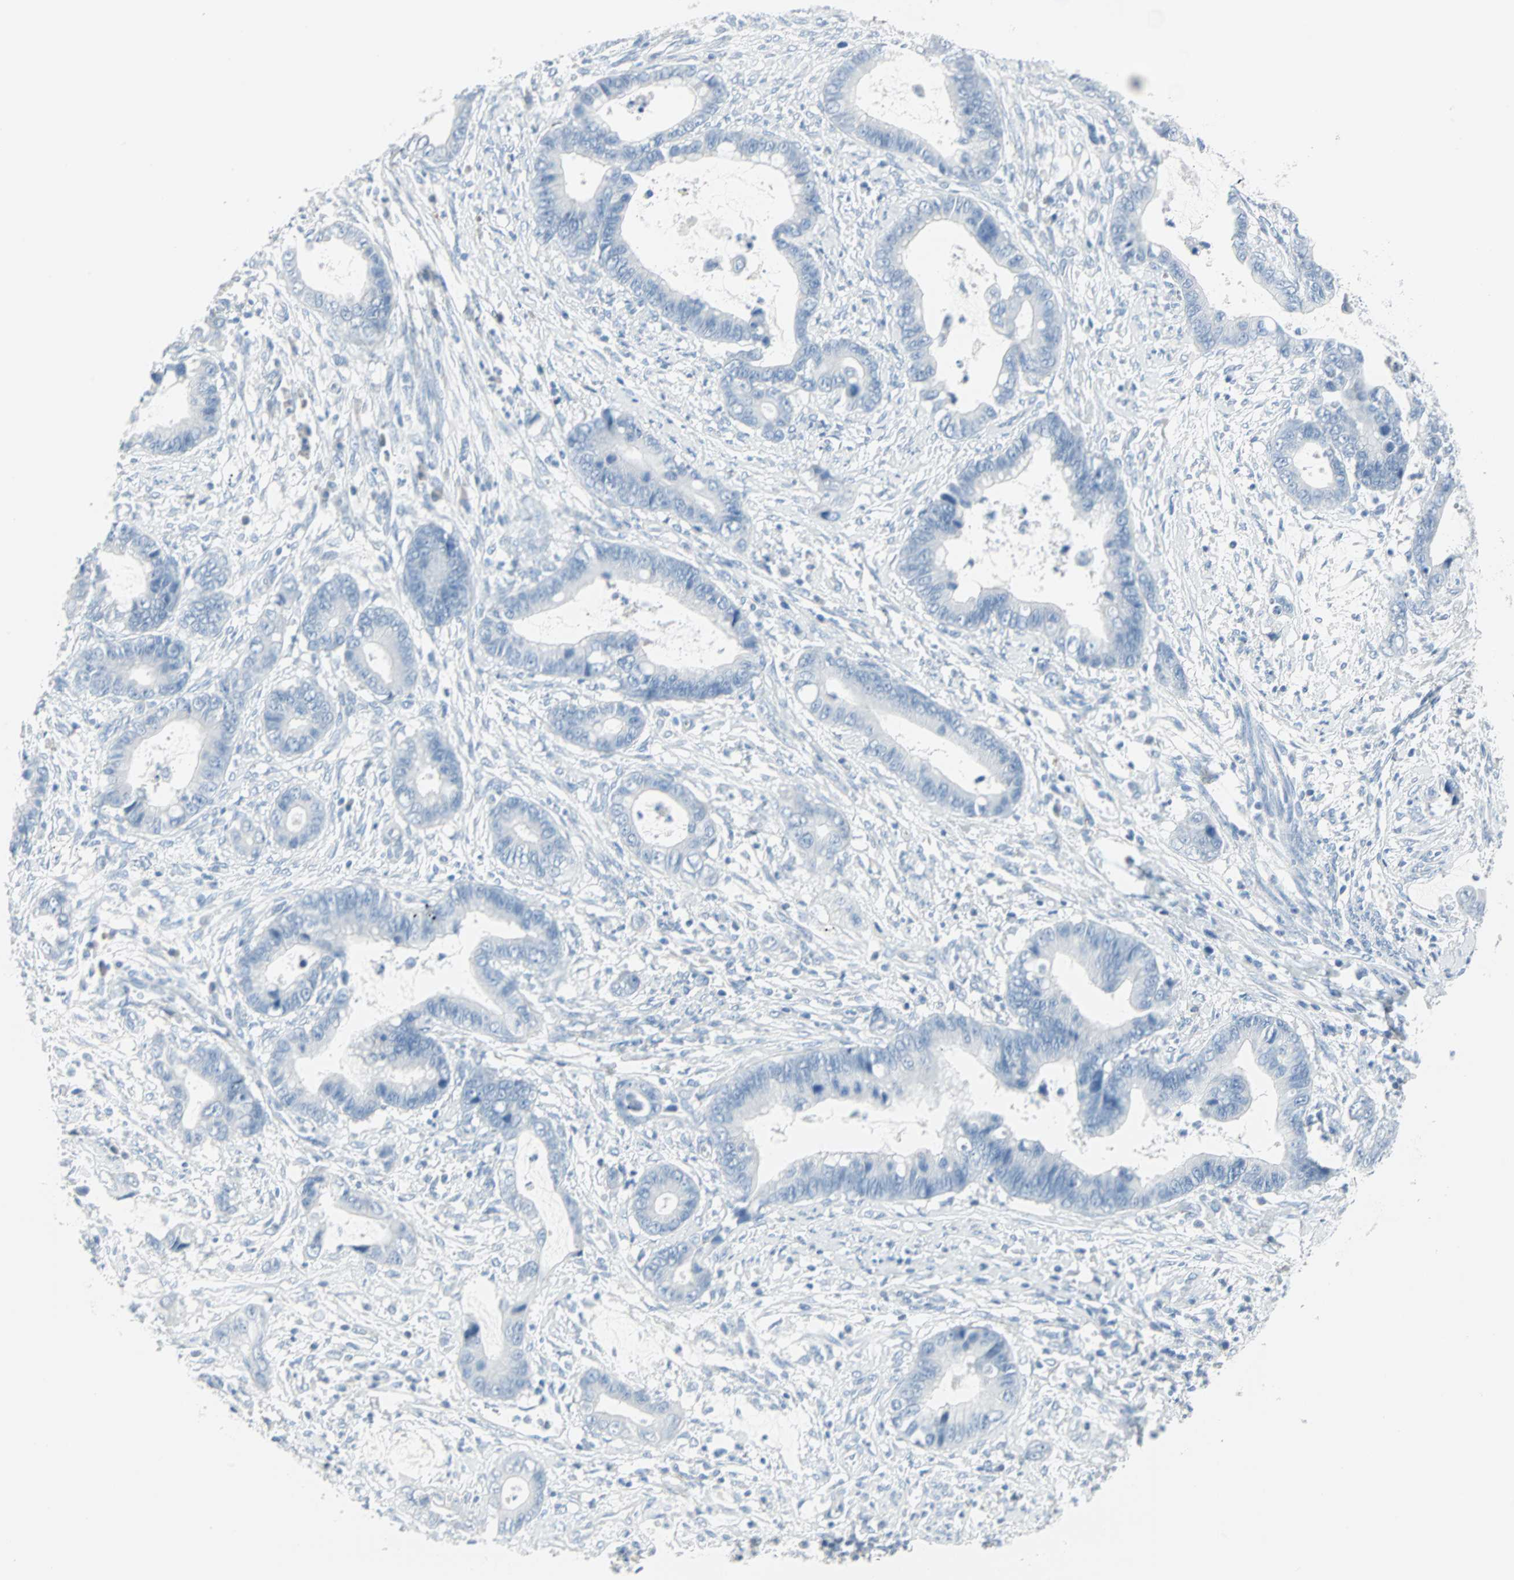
{"staining": {"intensity": "negative", "quantity": "none", "location": "none"}, "tissue": "cervical cancer", "cell_type": "Tumor cells", "image_type": "cancer", "snomed": [{"axis": "morphology", "description": "Adenocarcinoma, NOS"}, {"axis": "topography", "description": "Cervix"}], "caption": "The immunohistochemistry (IHC) image has no significant positivity in tumor cells of adenocarcinoma (cervical) tissue.", "gene": "STX1A", "patient": {"sex": "female", "age": 44}}